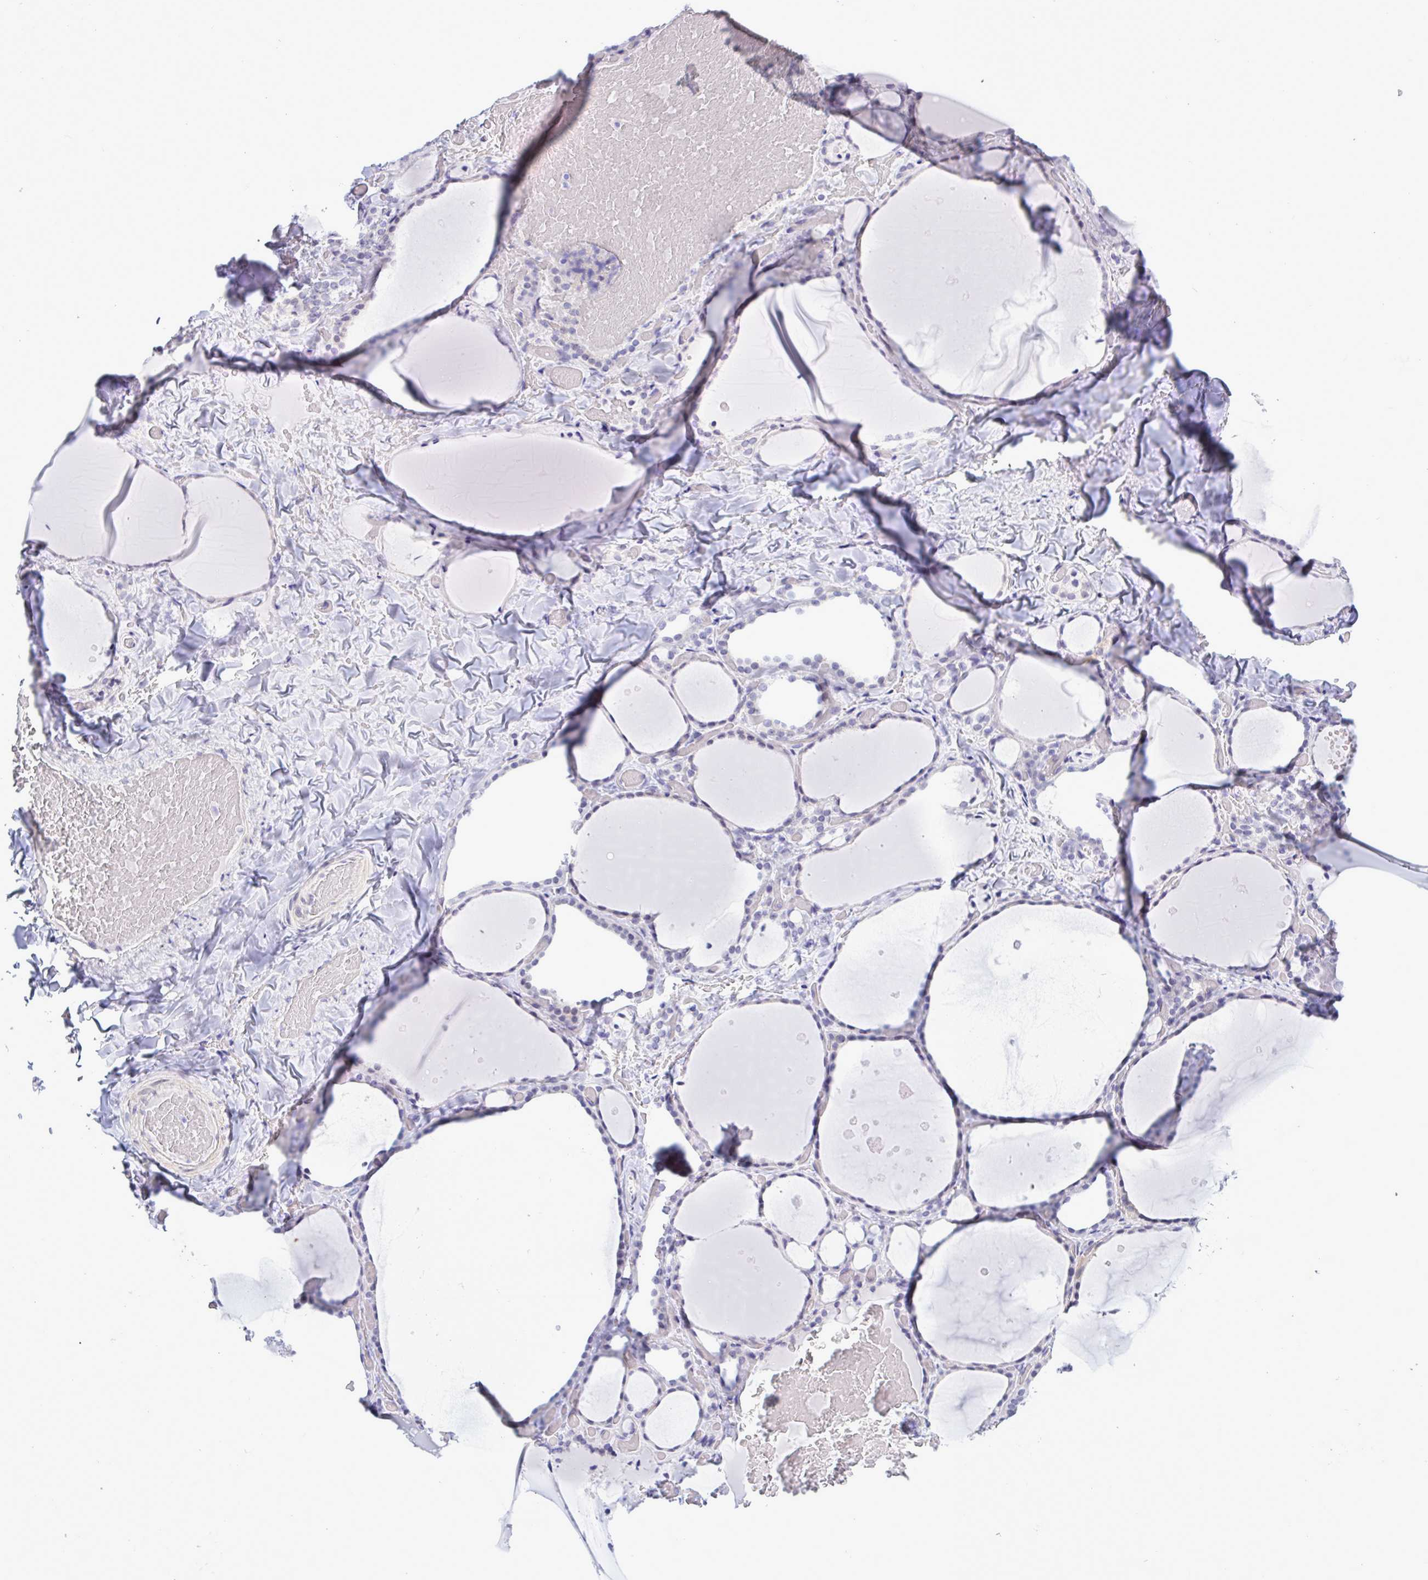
{"staining": {"intensity": "negative", "quantity": "none", "location": "none"}, "tissue": "thyroid gland", "cell_type": "Glandular cells", "image_type": "normal", "snomed": [{"axis": "morphology", "description": "Normal tissue, NOS"}, {"axis": "topography", "description": "Thyroid gland"}], "caption": "There is no significant staining in glandular cells of thyroid gland. The staining was performed using DAB to visualize the protein expression in brown, while the nuclei were stained in blue with hematoxylin (Magnification: 20x).", "gene": "MFSD4A", "patient": {"sex": "female", "age": 36}}